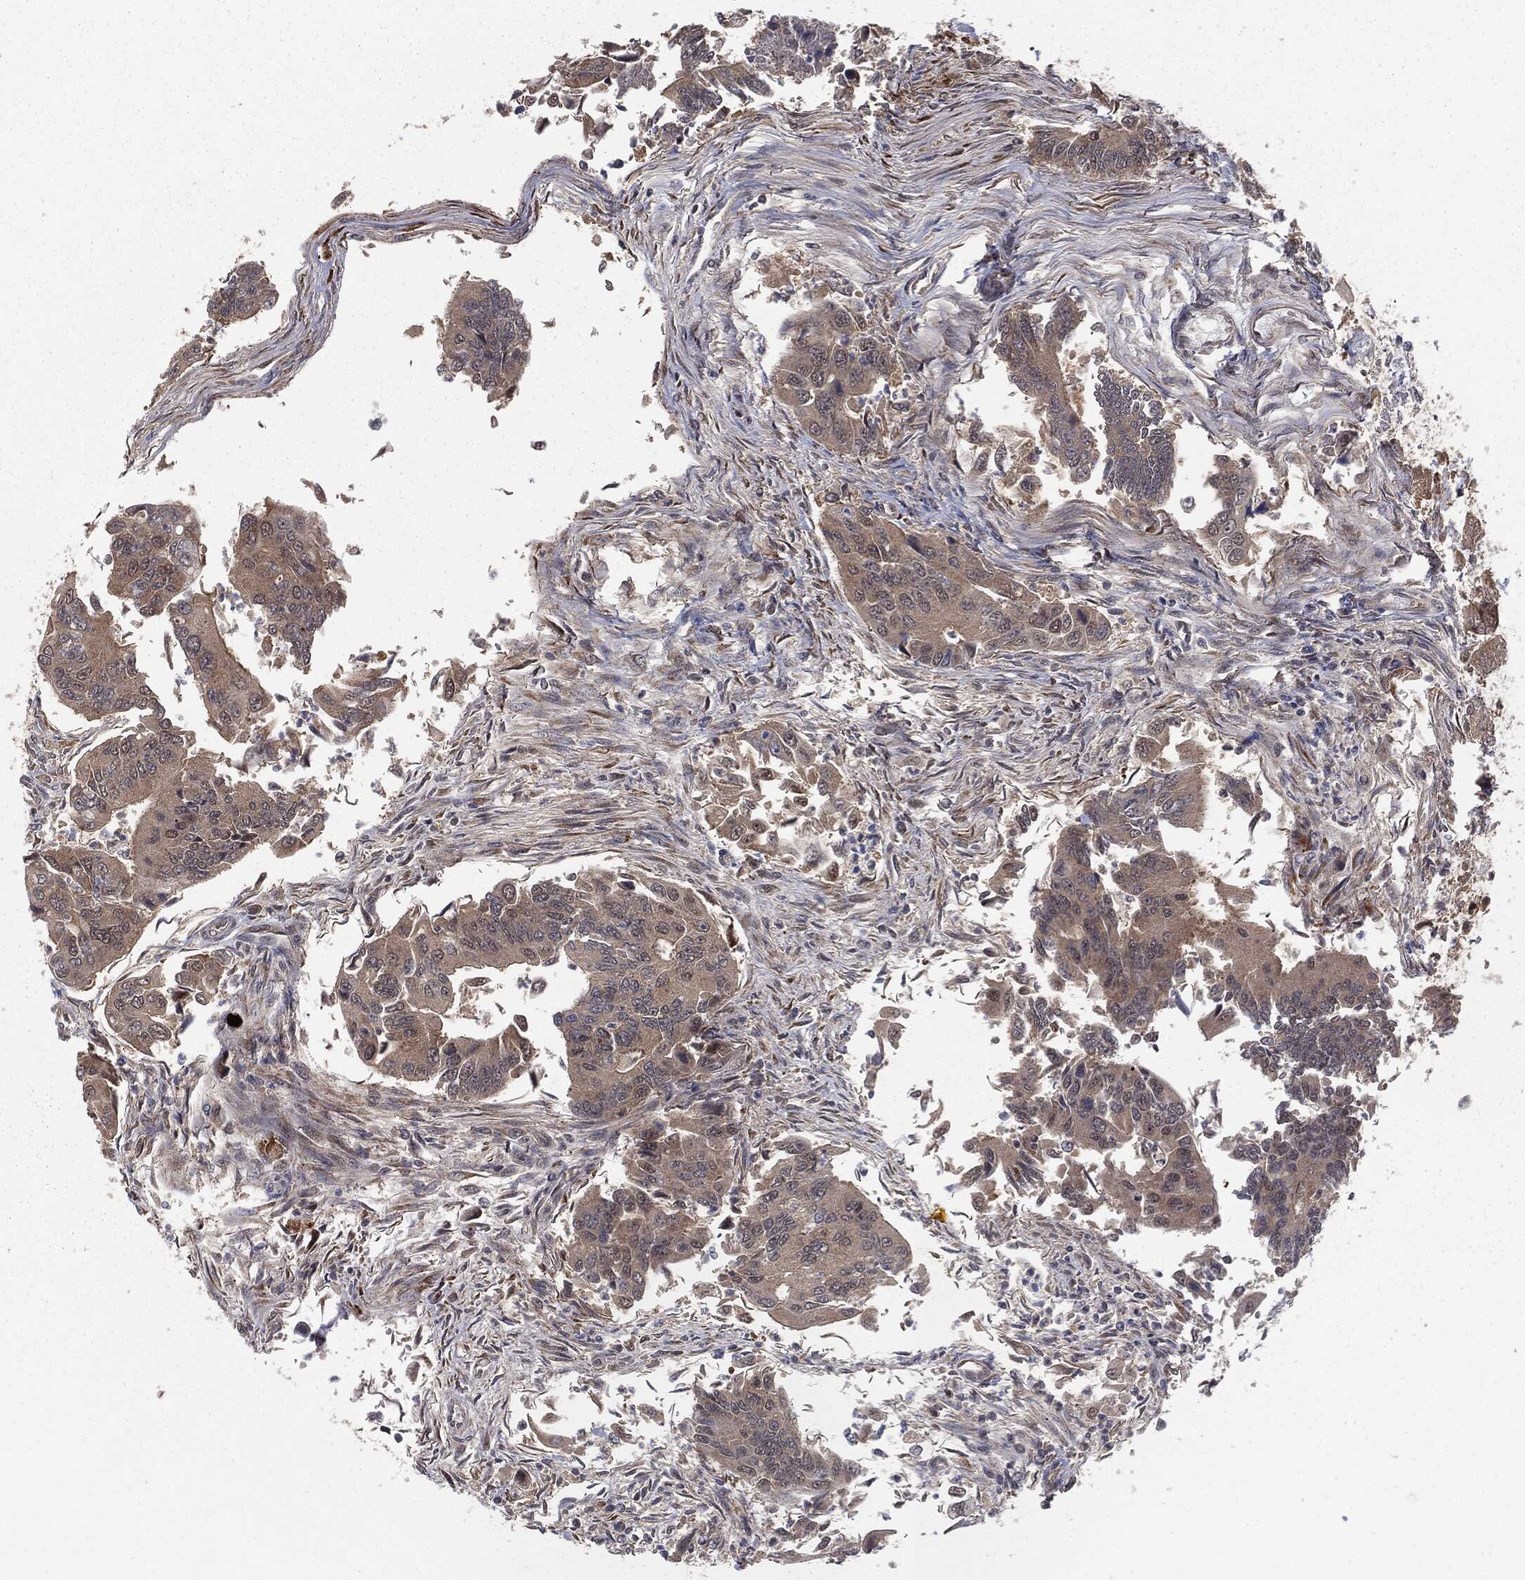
{"staining": {"intensity": "weak", "quantity": ">75%", "location": "cytoplasmic/membranous"}, "tissue": "colorectal cancer", "cell_type": "Tumor cells", "image_type": "cancer", "snomed": [{"axis": "morphology", "description": "Adenocarcinoma, NOS"}, {"axis": "topography", "description": "Colon"}], "caption": "Colorectal adenocarcinoma stained with DAB (3,3'-diaminobenzidine) immunohistochemistry (IHC) exhibits low levels of weak cytoplasmic/membranous staining in approximately >75% of tumor cells. The staining was performed using DAB (3,3'-diaminobenzidine) to visualize the protein expression in brown, while the nuclei were stained in blue with hematoxylin (Magnification: 20x).", "gene": "FBXO7", "patient": {"sex": "female", "age": 67}}